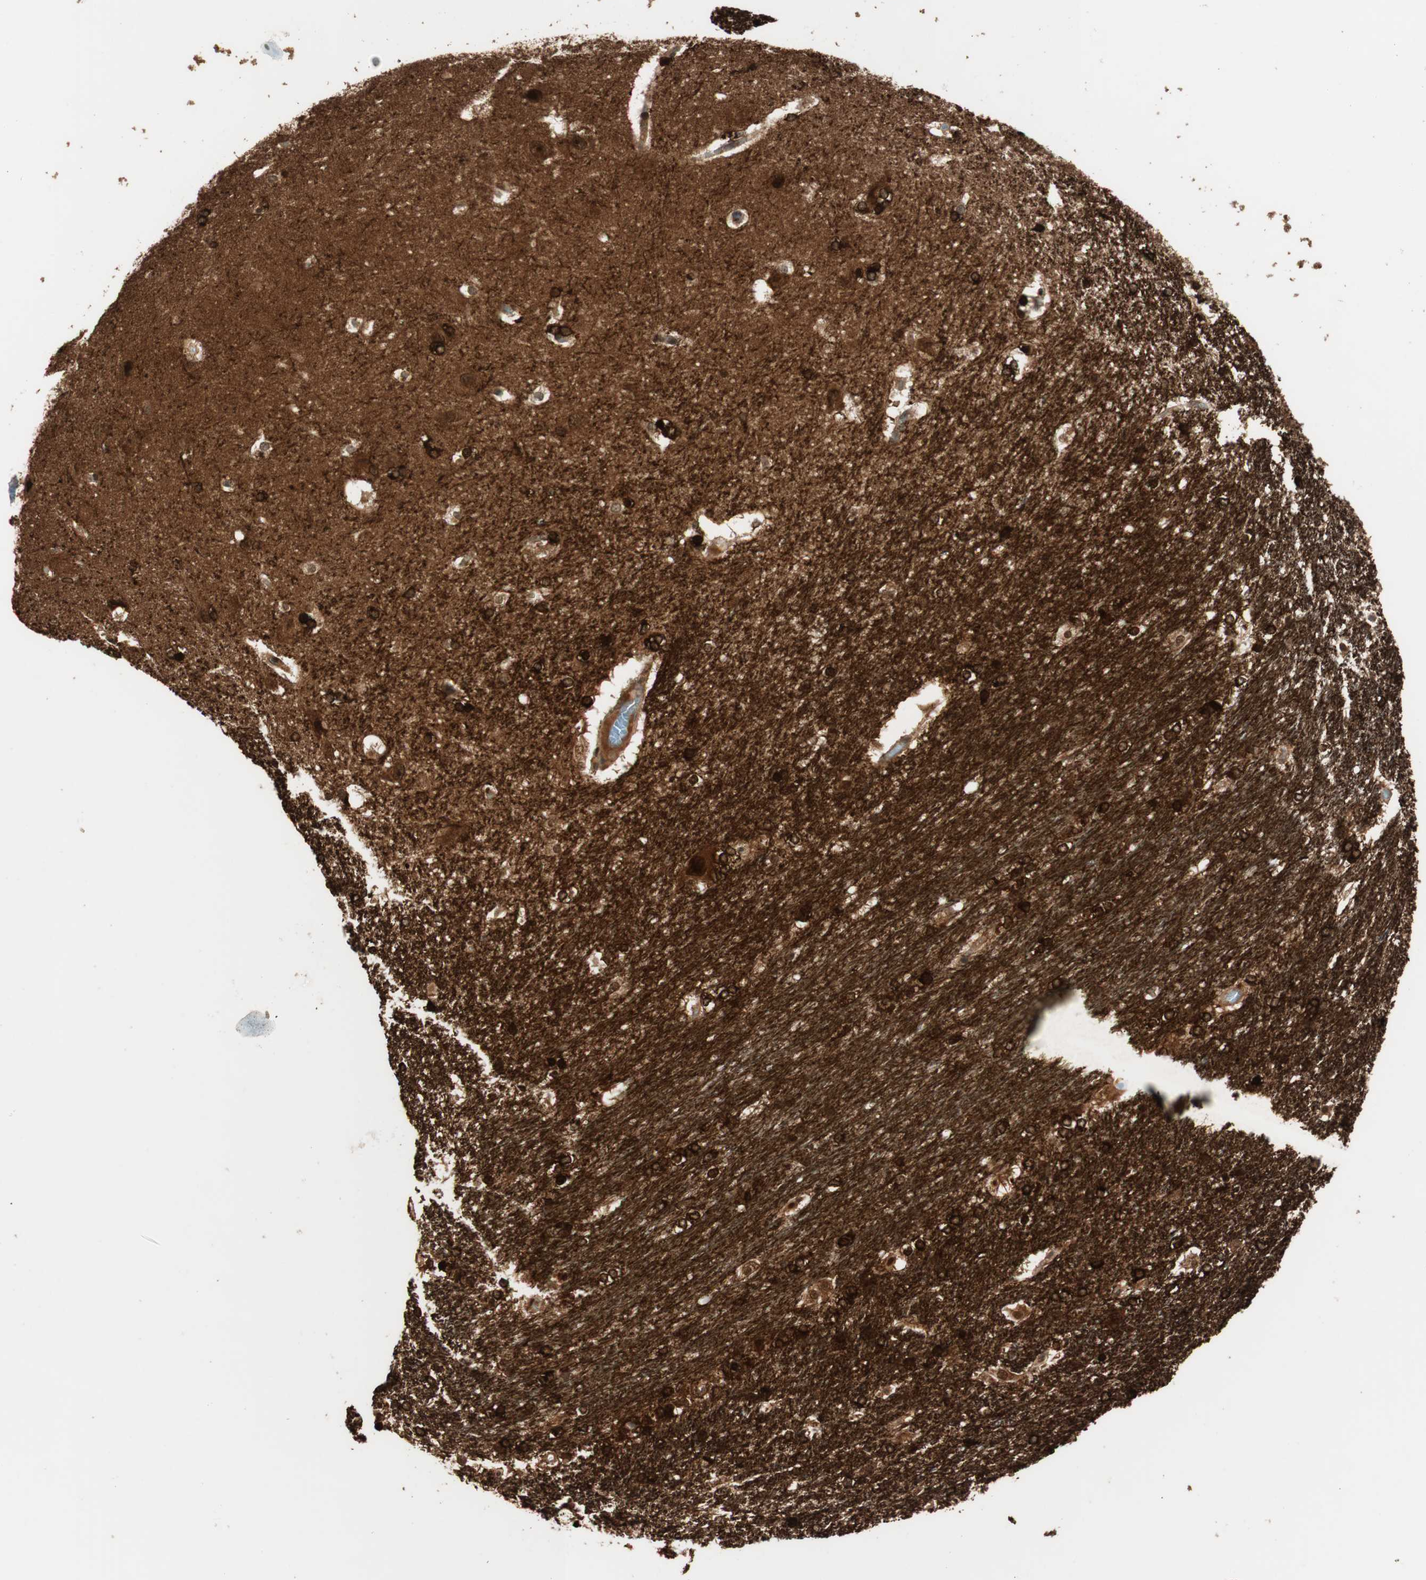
{"staining": {"intensity": "strong", "quantity": ">75%", "location": "nuclear"}, "tissue": "hippocampus", "cell_type": "Glial cells", "image_type": "normal", "snomed": [{"axis": "morphology", "description": "Normal tissue, NOS"}, {"axis": "topography", "description": "Hippocampus"}], "caption": "IHC (DAB) staining of normal human hippocampus displays strong nuclear protein expression in about >75% of glial cells.", "gene": "BIN1", "patient": {"sex": "female", "age": 19}}